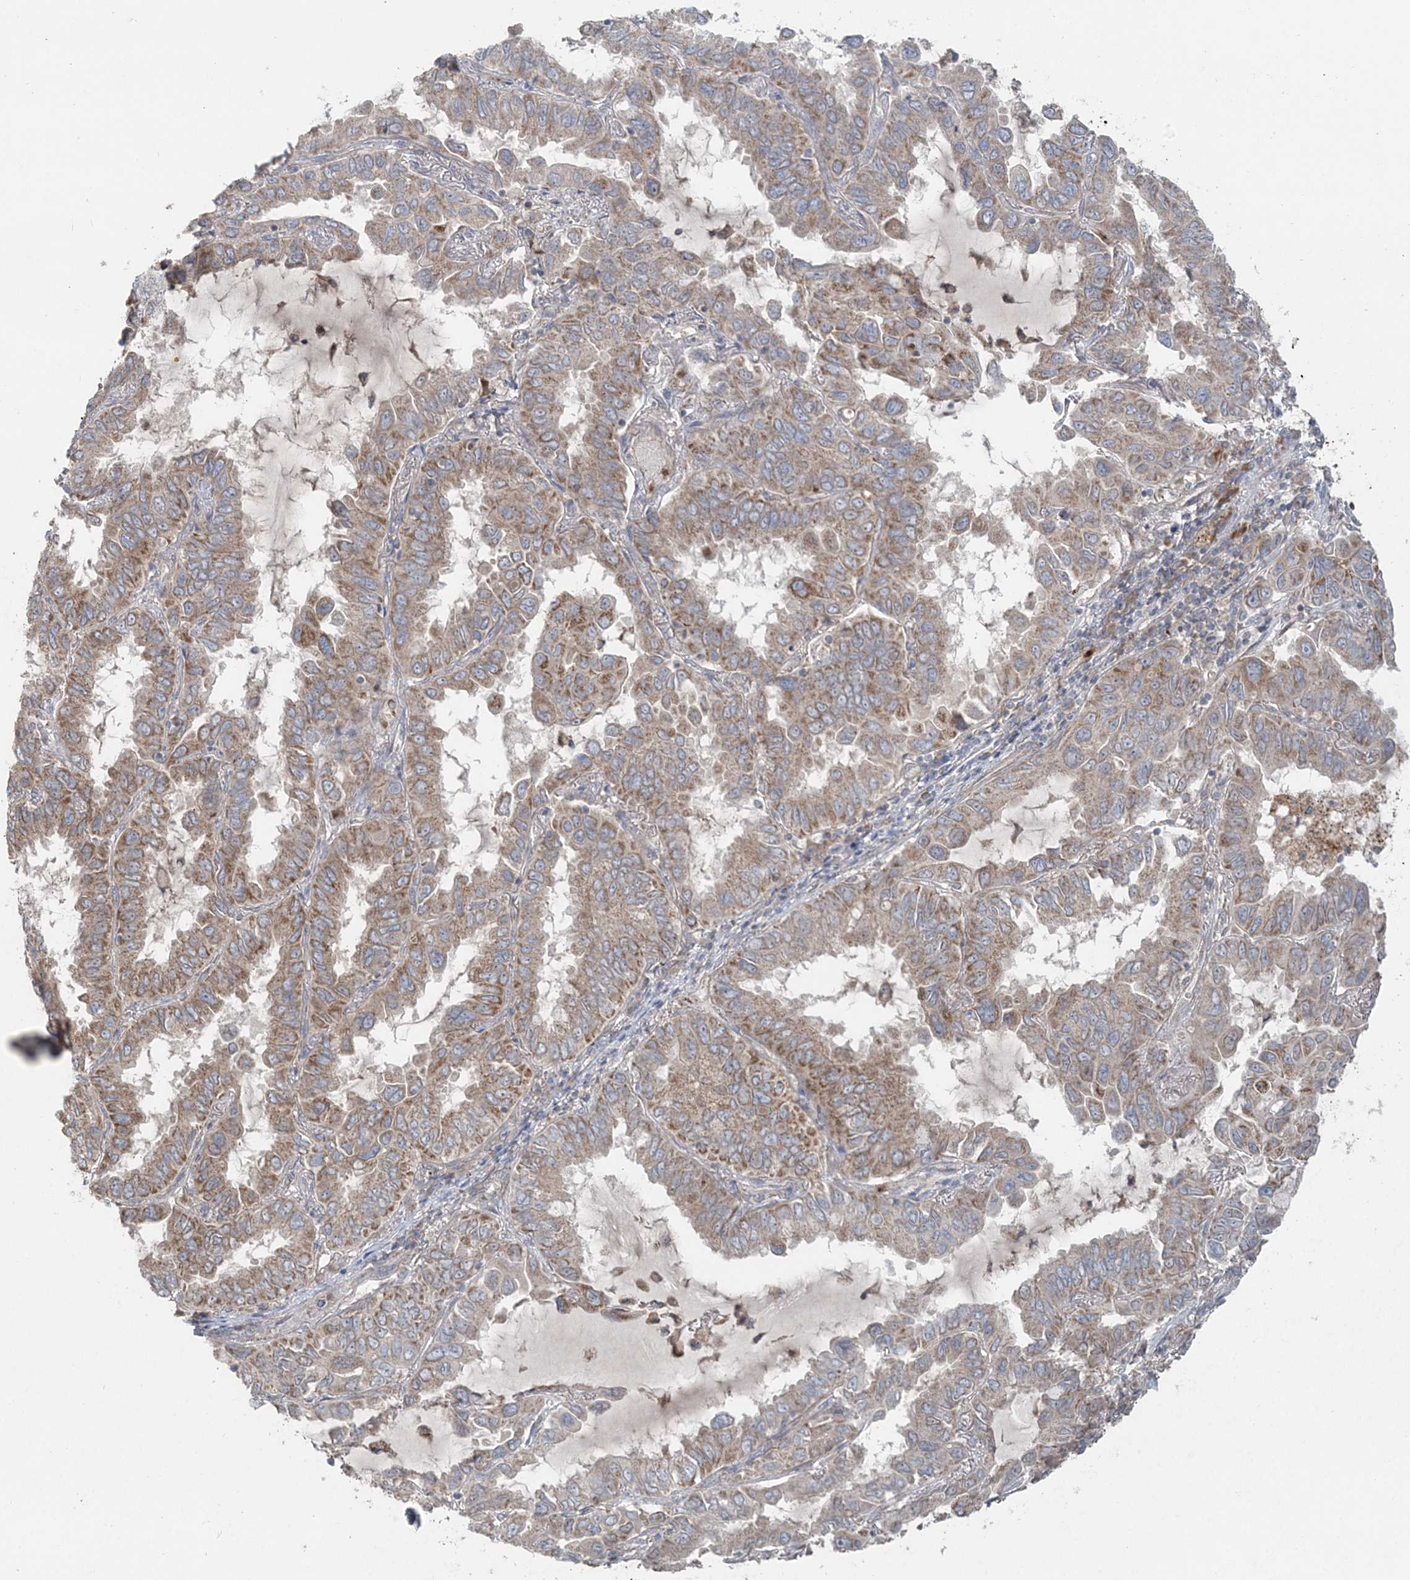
{"staining": {"intensity": "moderate", "quantity": ">75%", "location": "cytoplasmic/membranous"}, "tissue": "lung cancer", "cell_type": "Tumor cells", "image_type": "cancer", "snomed": [{"axis": "morphology", "description": "Adenocarcinoma, NOS"}, {"axis": "topography", "description": "Lung"}], "caption": "Brown immunohistochemical staining in human lung adenocarcinoma demonstrates moderate cytoplasmic/membranous positivity in about >75% of tumor cells.", "gene": "LRPPRC", "patient": {"sex": "male", "age": 64}}